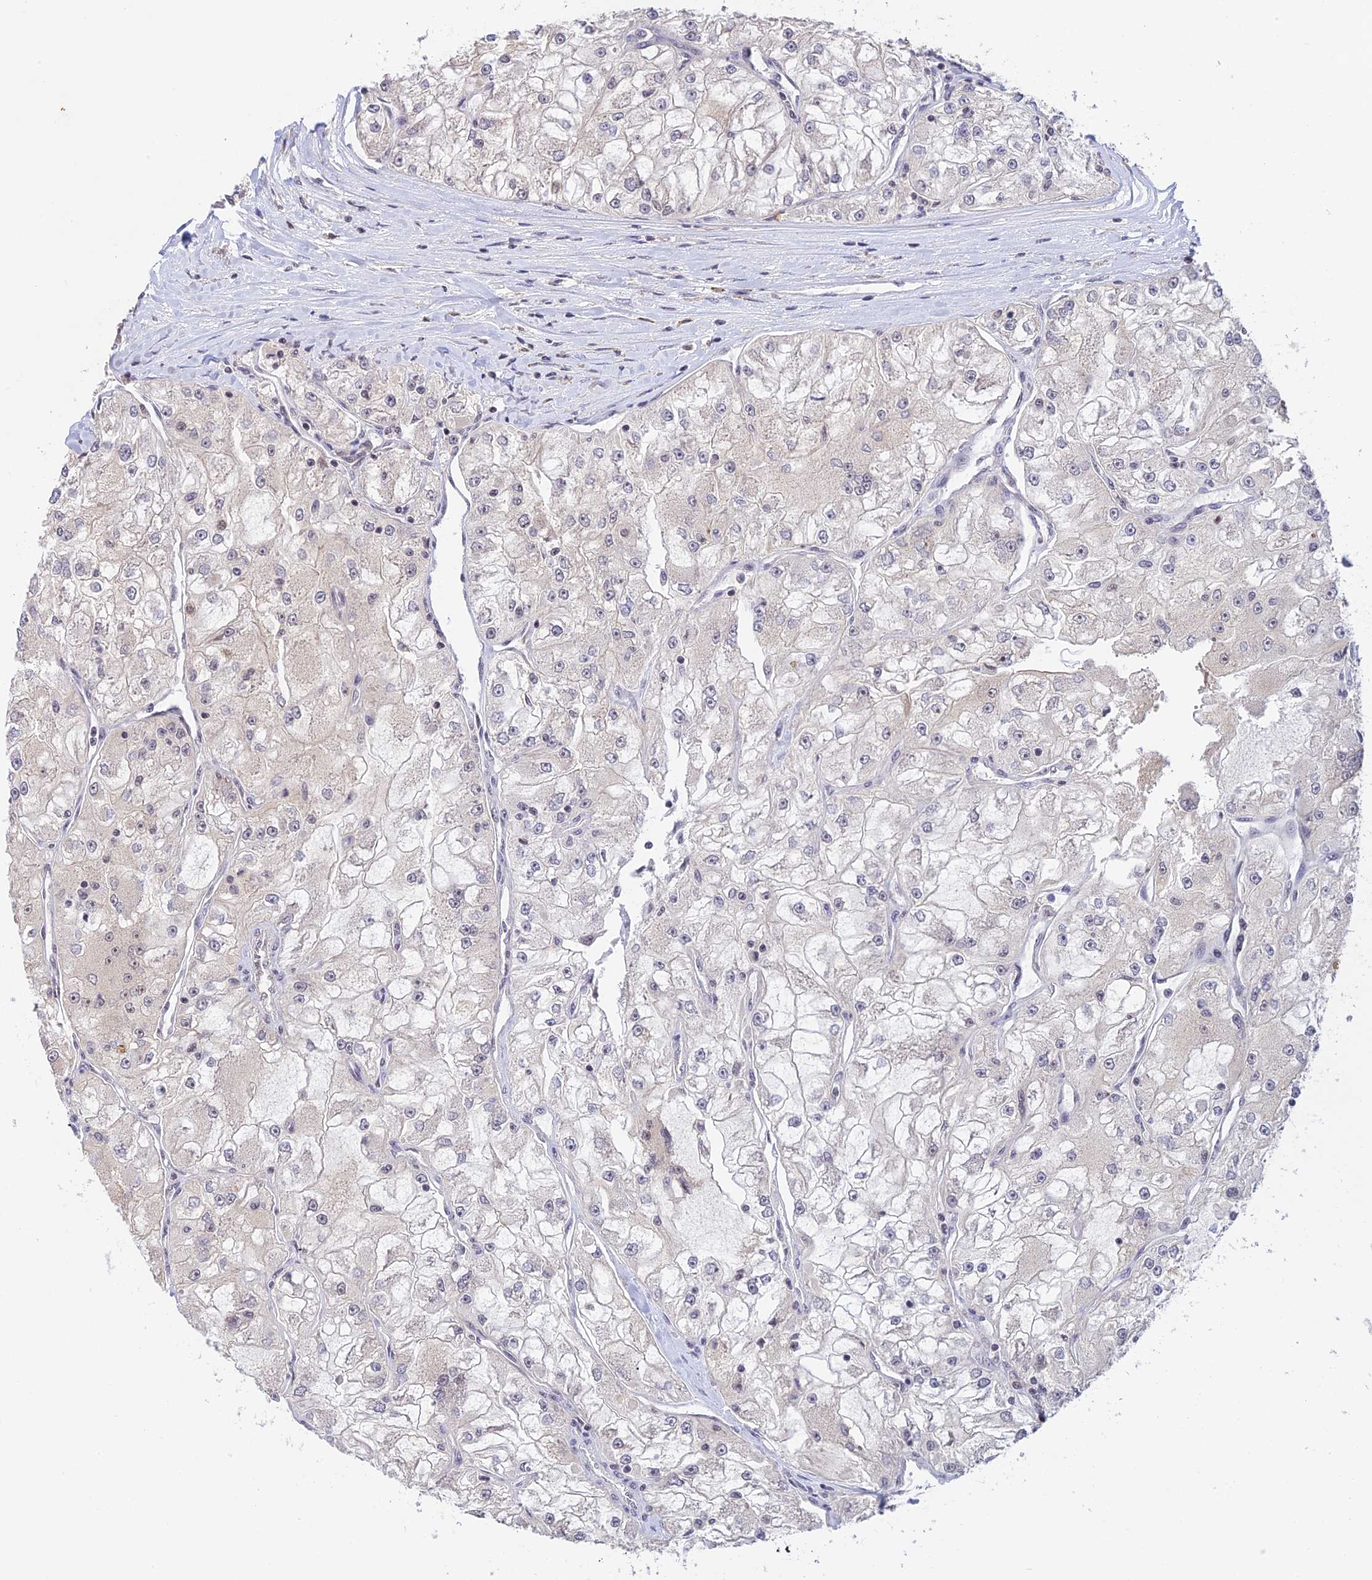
{"staining": {"intensity": "negative", "quantity": "none", "location": "none"}, "tissue": "renal cancer", "cell_type": "Tumor cells", "image_type": "cancer", "snomed": [{"axis": "morphology", "description": "Adenocarcinoma, NOS"}, {"axis": "topography", "description": "Kidney"}], "caption": "This is an immunohistochemistry histopathology image of renal cancer. There is no positivity in tumor cells.", "gene": "THAP11", "patient": {"sex": "female", "age": 72}}